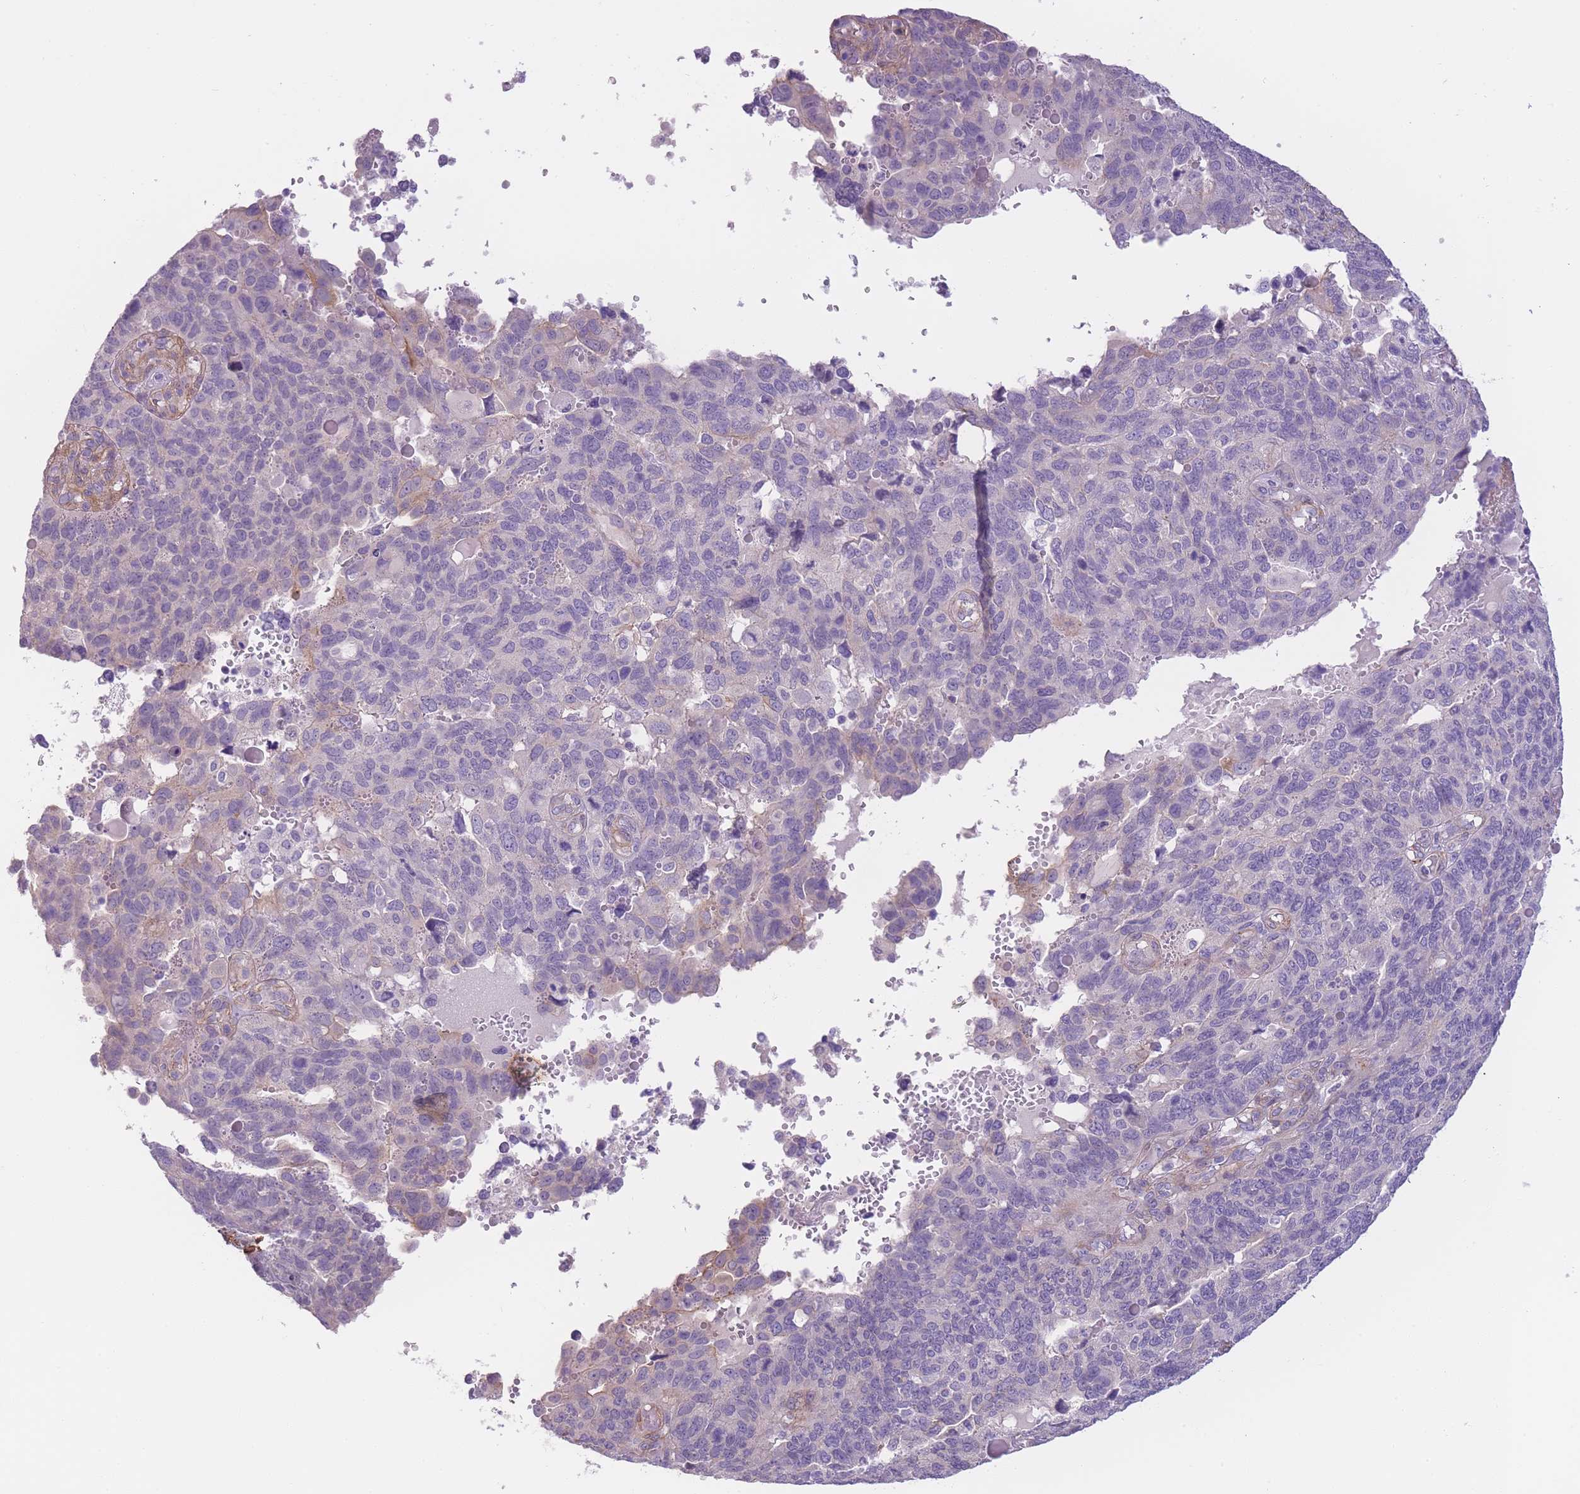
{"staining": {"intensity": "negative", "quantity": "none", "location": "none"}, "tissue": "endometrial cancer", "cell_type": "Tumor cells", "image_type": "cancer", "snomed": [{"axis": "morphology", "description": "Adenocarcinoma, NOS"}, {"axis": "topography", "description": "Endometrium"}], "caption": "Immunohistochemical staining of adenocarcinoma (endometrial) displays no significant staining in tumor cells. Brightfield microscopy of immunohistochemistry stained with DAB (brown) and hematoxylin (blue), captured at high magnification.", "gene": "FAM124A", "patient": {"sex": "female", "age": 66}}